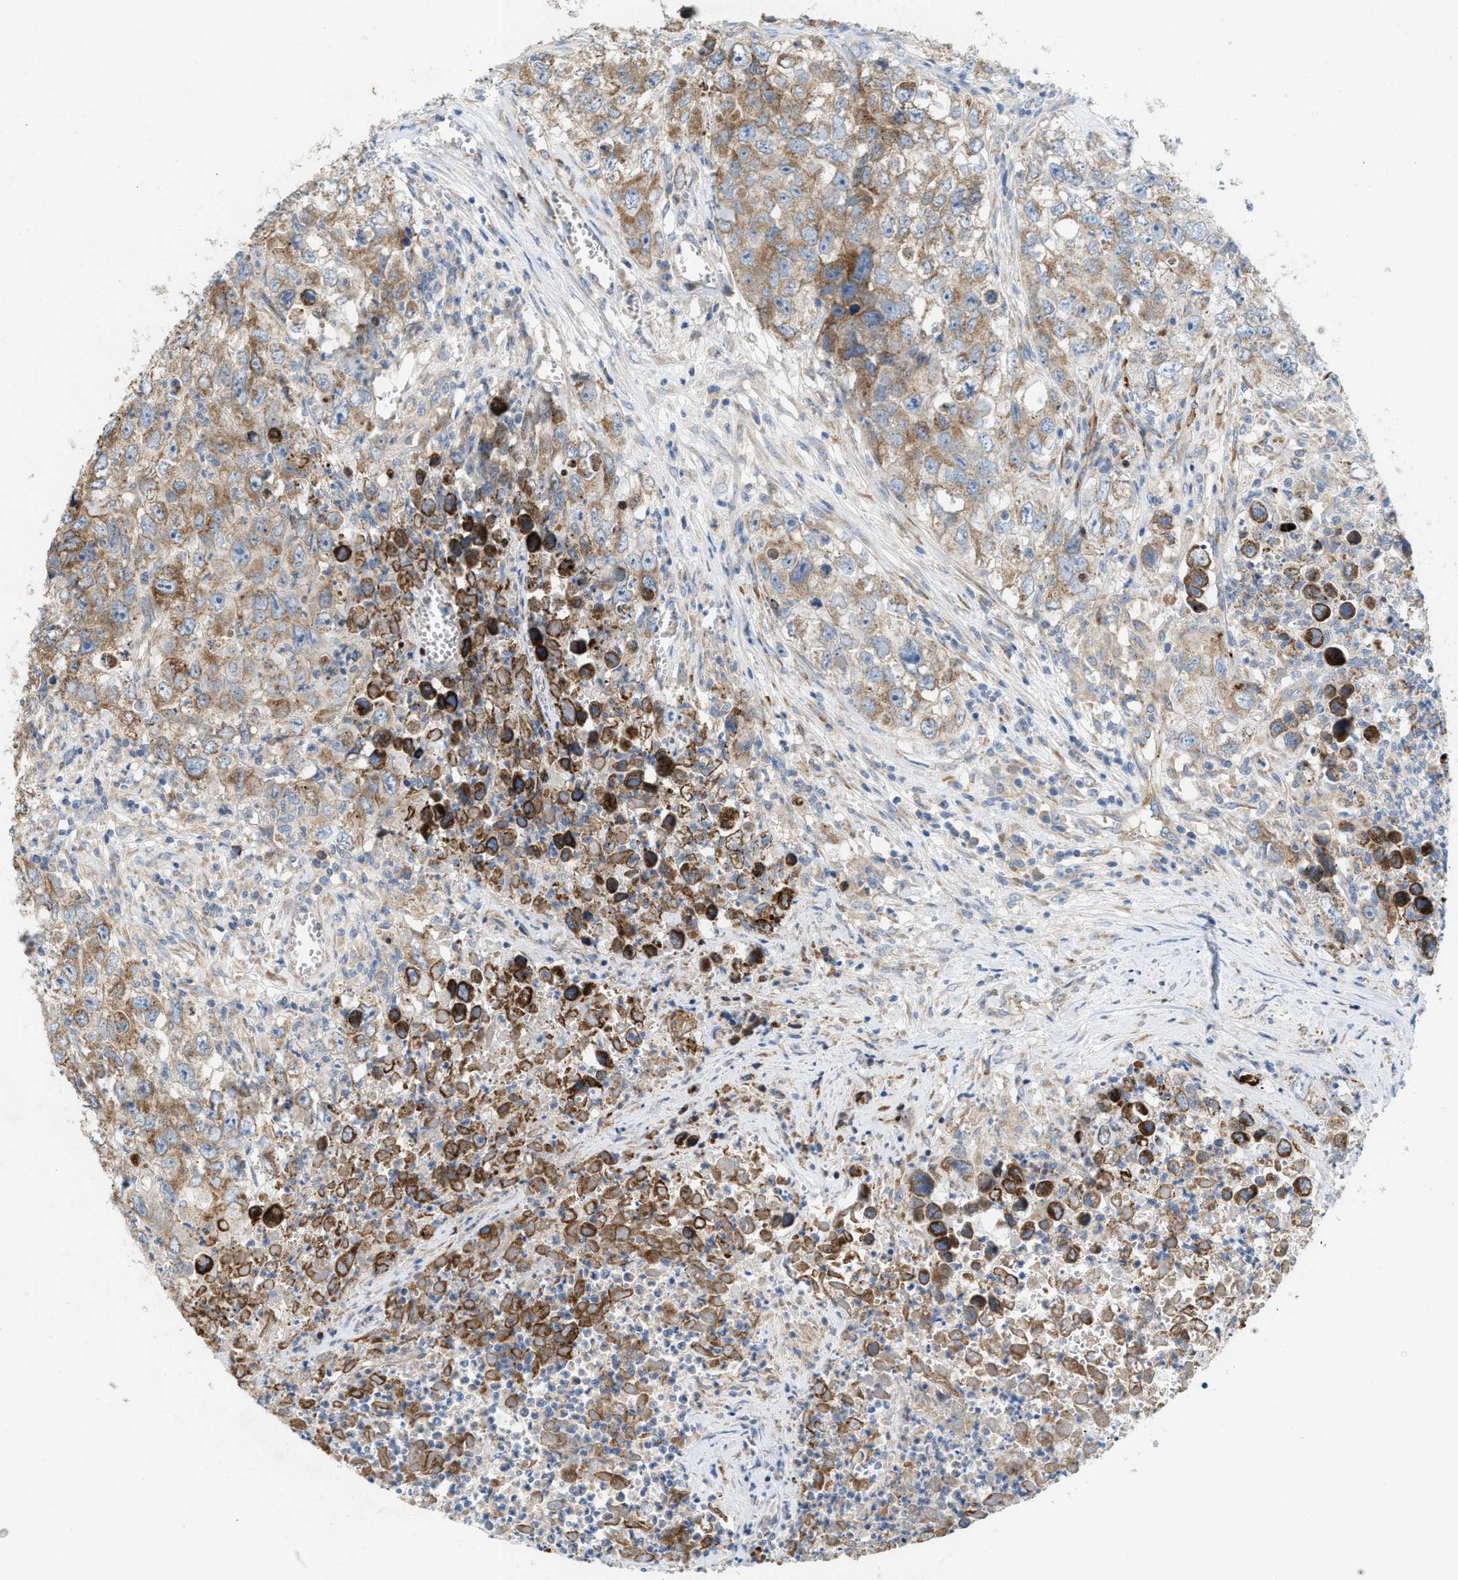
{"staining": {"intensity": "weak", "quantity": ">75%", "location": "cytoplasmic/membranous"}, "tissue": "testis cancer", "cell_type": "Tumor cells", "image_type": "cancer", "snomed": [{"axis": "morphology", "description": "Seminoma, NOS"}, {"axis": "morphology", "description": "Carcinoma, Embryonal, NOS"}, {"axis": "topography", "description": "Testis"}], "caption": "This is an image of immunohistochemistry staining of testis cancer (embryonal carcinoma), which shows weak staining in the cytoplasmic/membranous of tumor cells.", "gene": "DYNC2I1", "patient": {"sex": "male", "age": 43}}